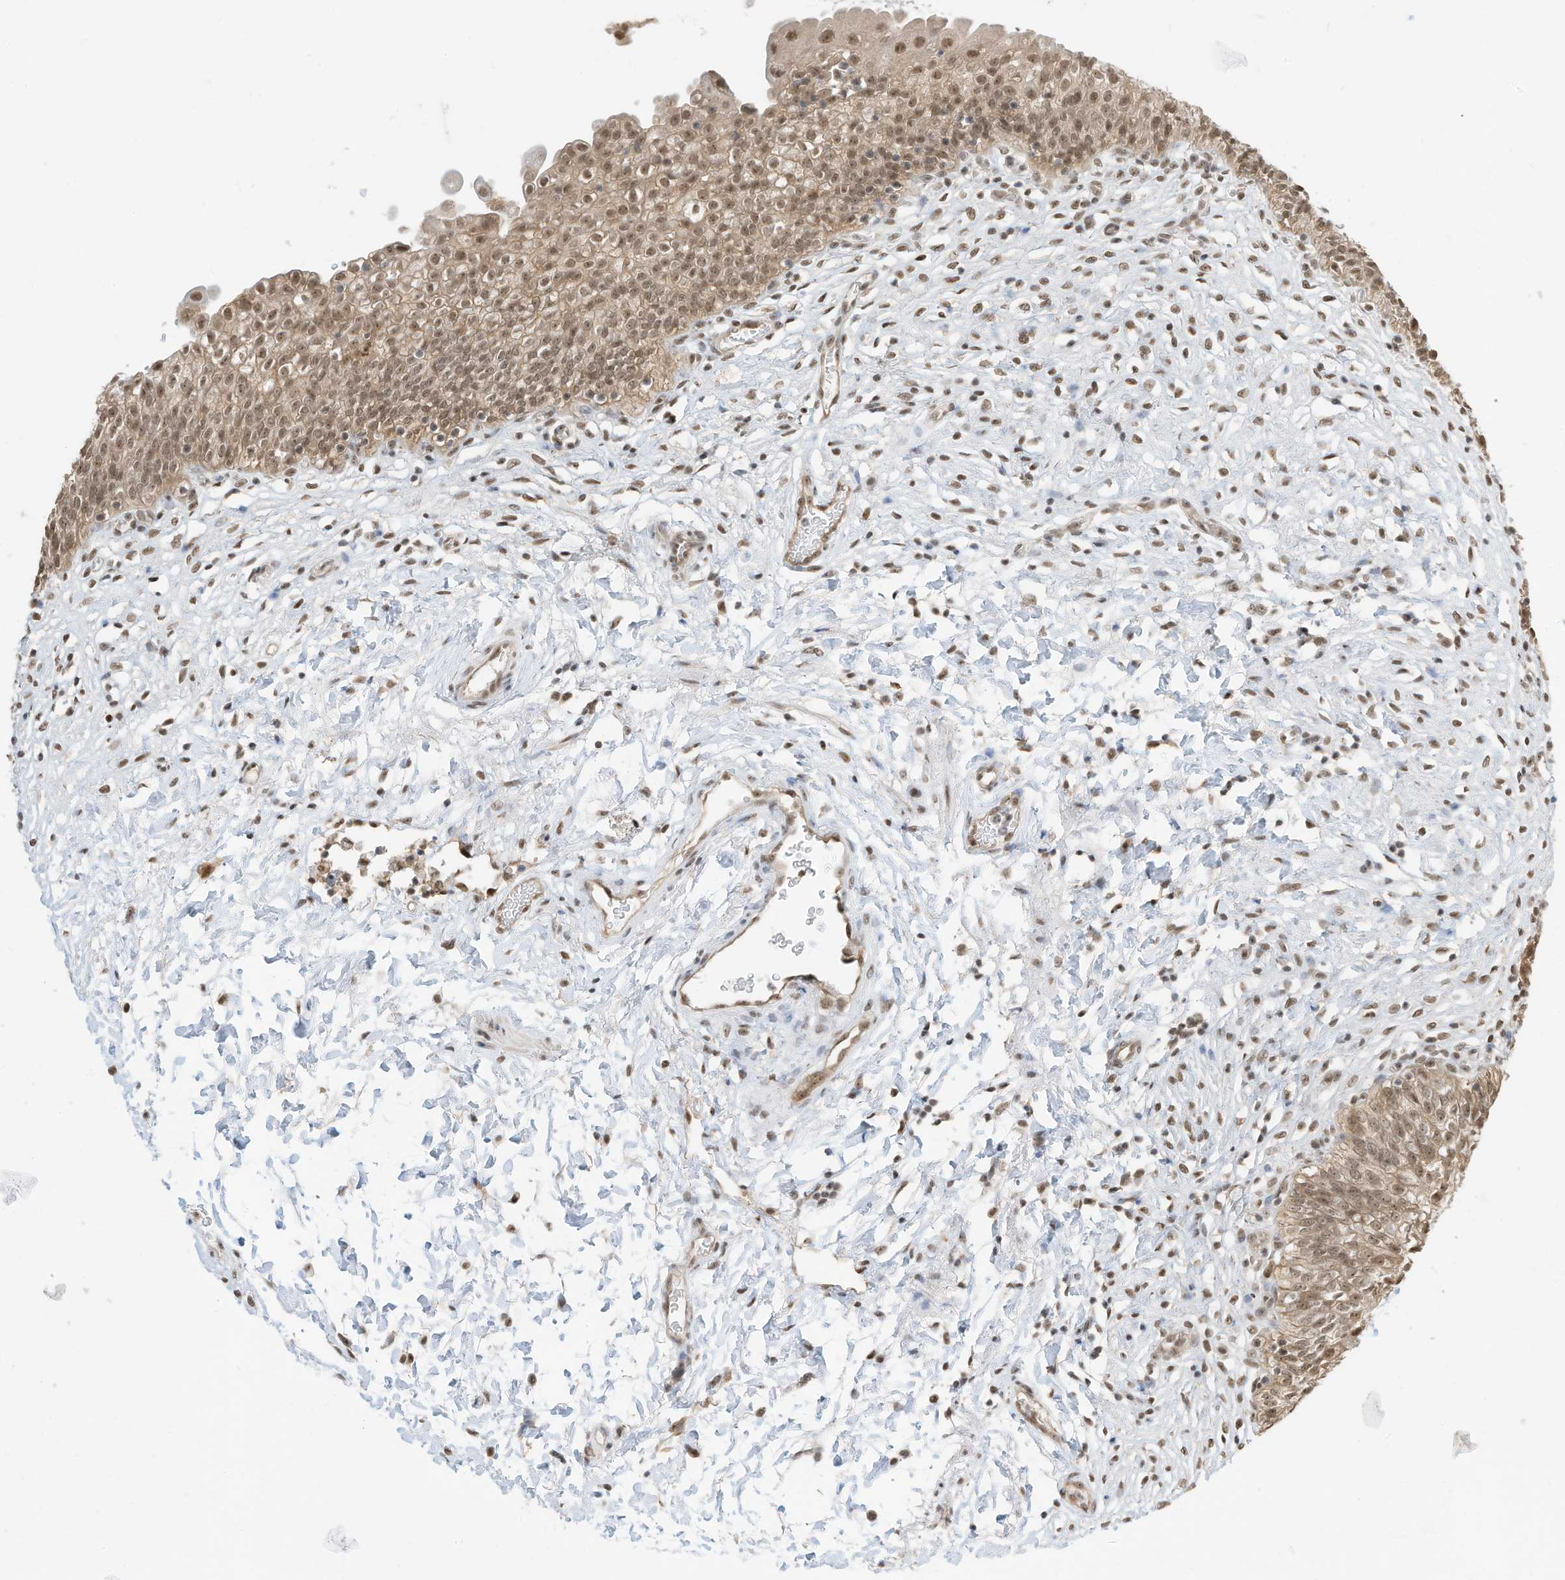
{"staining": {"intensity": "moderate", "quantity": ">75%", "location": "cytoplasmic/membranous,nuclear"}, "tissue": "urinary bladder", "cell_type": "Urothelial cells", "image_type": "normal", "snomed": [{"axis": "morphology", "description": "Normal tissue, NOS"}, {"axis": "topography", "description": "Urinary bladder"}], "caption": "A brown stain shows moderate cytoplasmic/membranous,nuclear staining of a protein in urothelial cells of benign human urinary bladder. The protein is shown in brown color, while the nuclei are stained blue.", "gene": "ZNF195", "patient": {"sex": "male", "age": 55}}